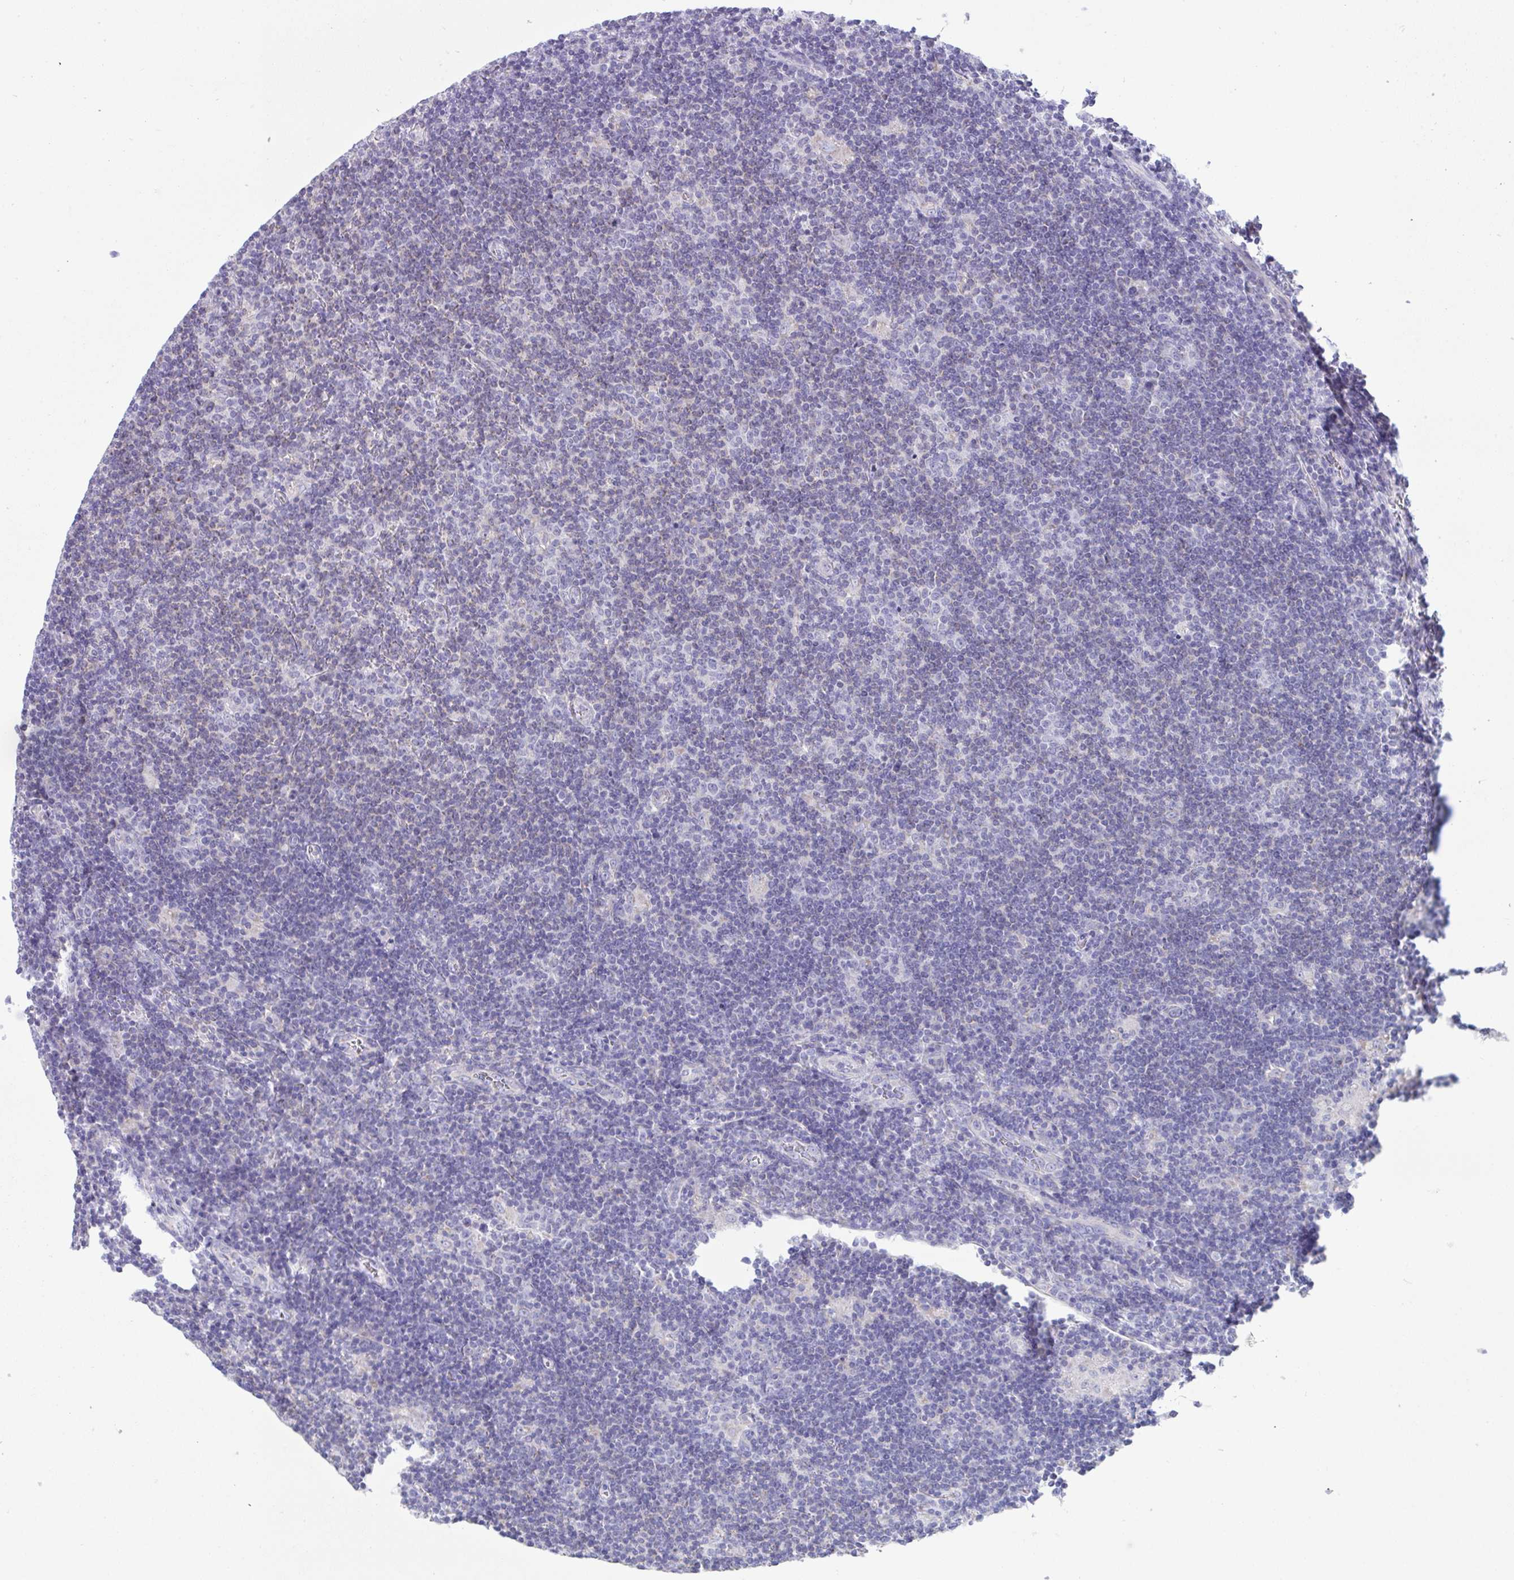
{"staining": {"intensity": "negative", "quantity": "none", "location": "none"}, "tissue": "lymphoma", "cell_type": "Tumor cells", "image_type": "cancer", "snomed": [{"axis": "morphology", "description": "Hodgkin's disease, NOS"}, {"axis": "topography", "description": "Lymph node"}], "caption": "IHC of human Hodgkin's disease reveals no expression in tumor cells.", "gene": "PLA2G12B", "patient": {"sex": "male", "age": 40}}